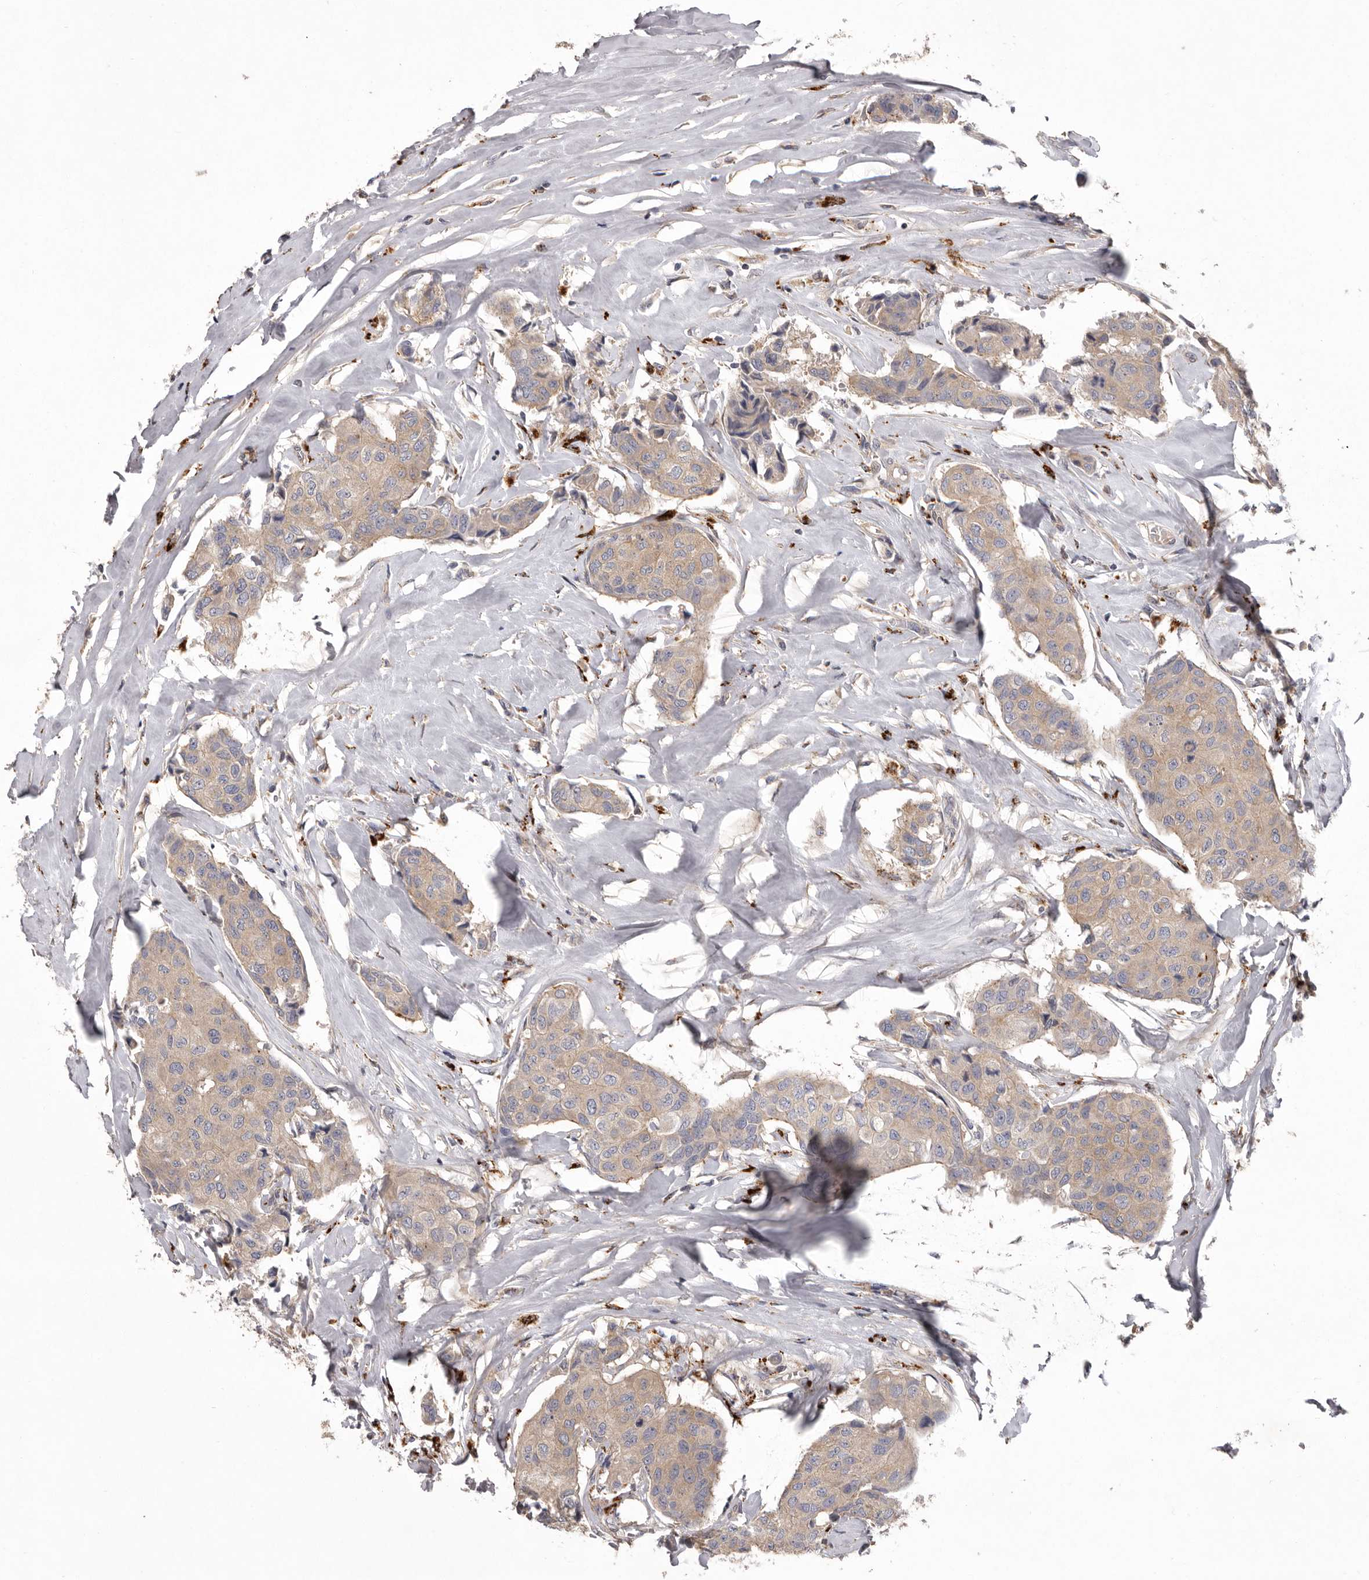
{"staining": {"intensity": "weak", "quantity": ">75%", "location": "cytoplasmic/membranous"}, "tissue": "breast cancer", "cell_type": "Tumor cells", "image_type": "cancer", "snomed": [{"axis": "morphology", "description": "Duct carcinoma"}, {"axis": "topography", "description": "Breast"}], "caption": "Immunohistochemical staining of human infiltrating ductal carcinoma (breast) displays weak cytoplasmic/membranous protein staining in approximately >75% of tumor cells.", "gene": "WDR47", "patient": {"sex": "female", "age": 80}}